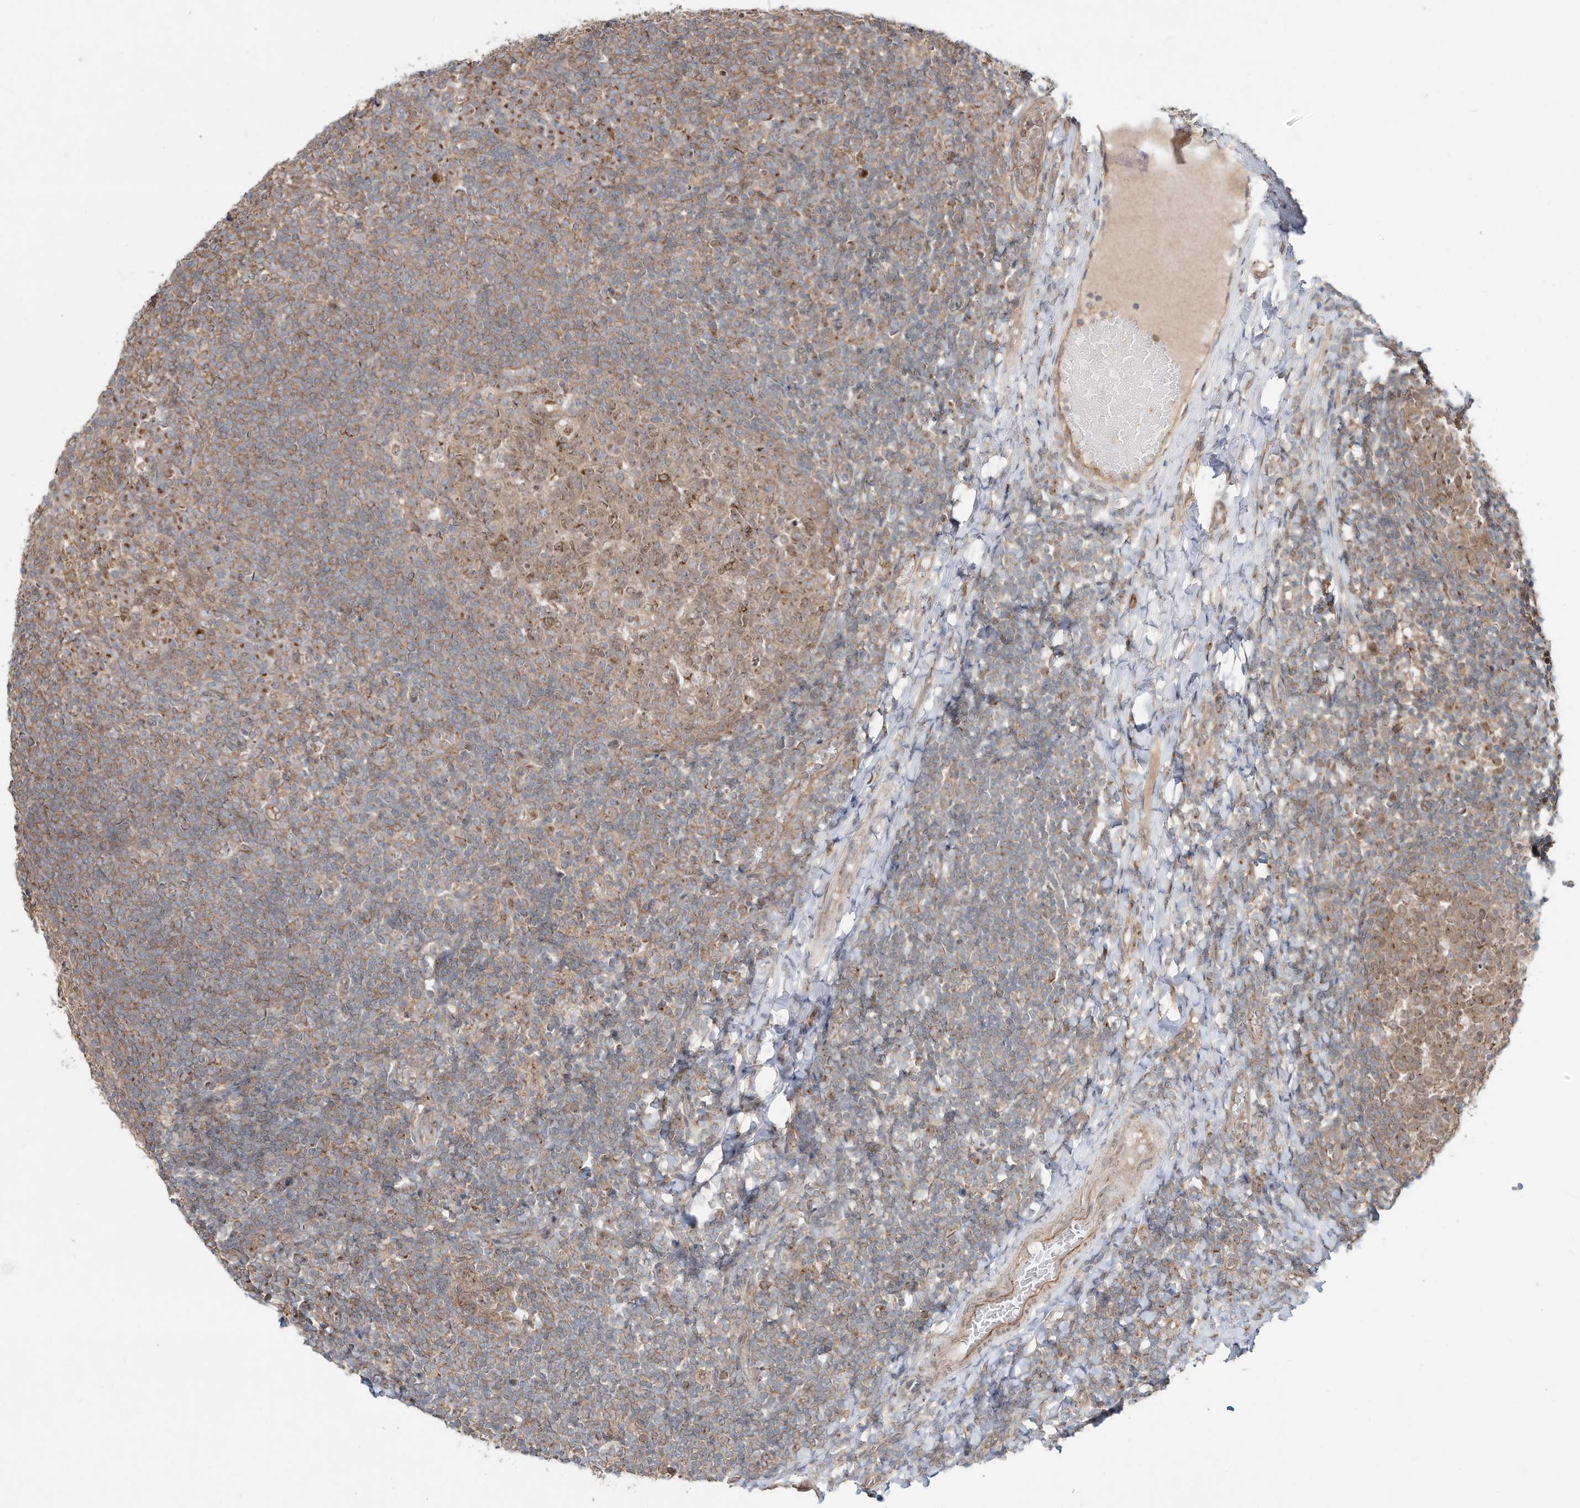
{"staining": {"intensity": "moderate", "quantity": ">75%", "location": "cytoplasmic/membranous"}, "tissue": "tonsil", "cell_type": "Germinal center cells", "image_type": "normal", "snomed": [{"axis": "morphology", "description": "Normal tissue, NOS"}, {"axis": "topography", "description": "Tonsil"}], "caption": "A brown stain shows moderate cytoplasmic/membranous positivity of a protein in germinal center cells of unremarkable tonsil. (IHC, brightfield microscopy, high magnification).", "gene": "CUX1", "patient": {"sex": "female", "age": 19}}